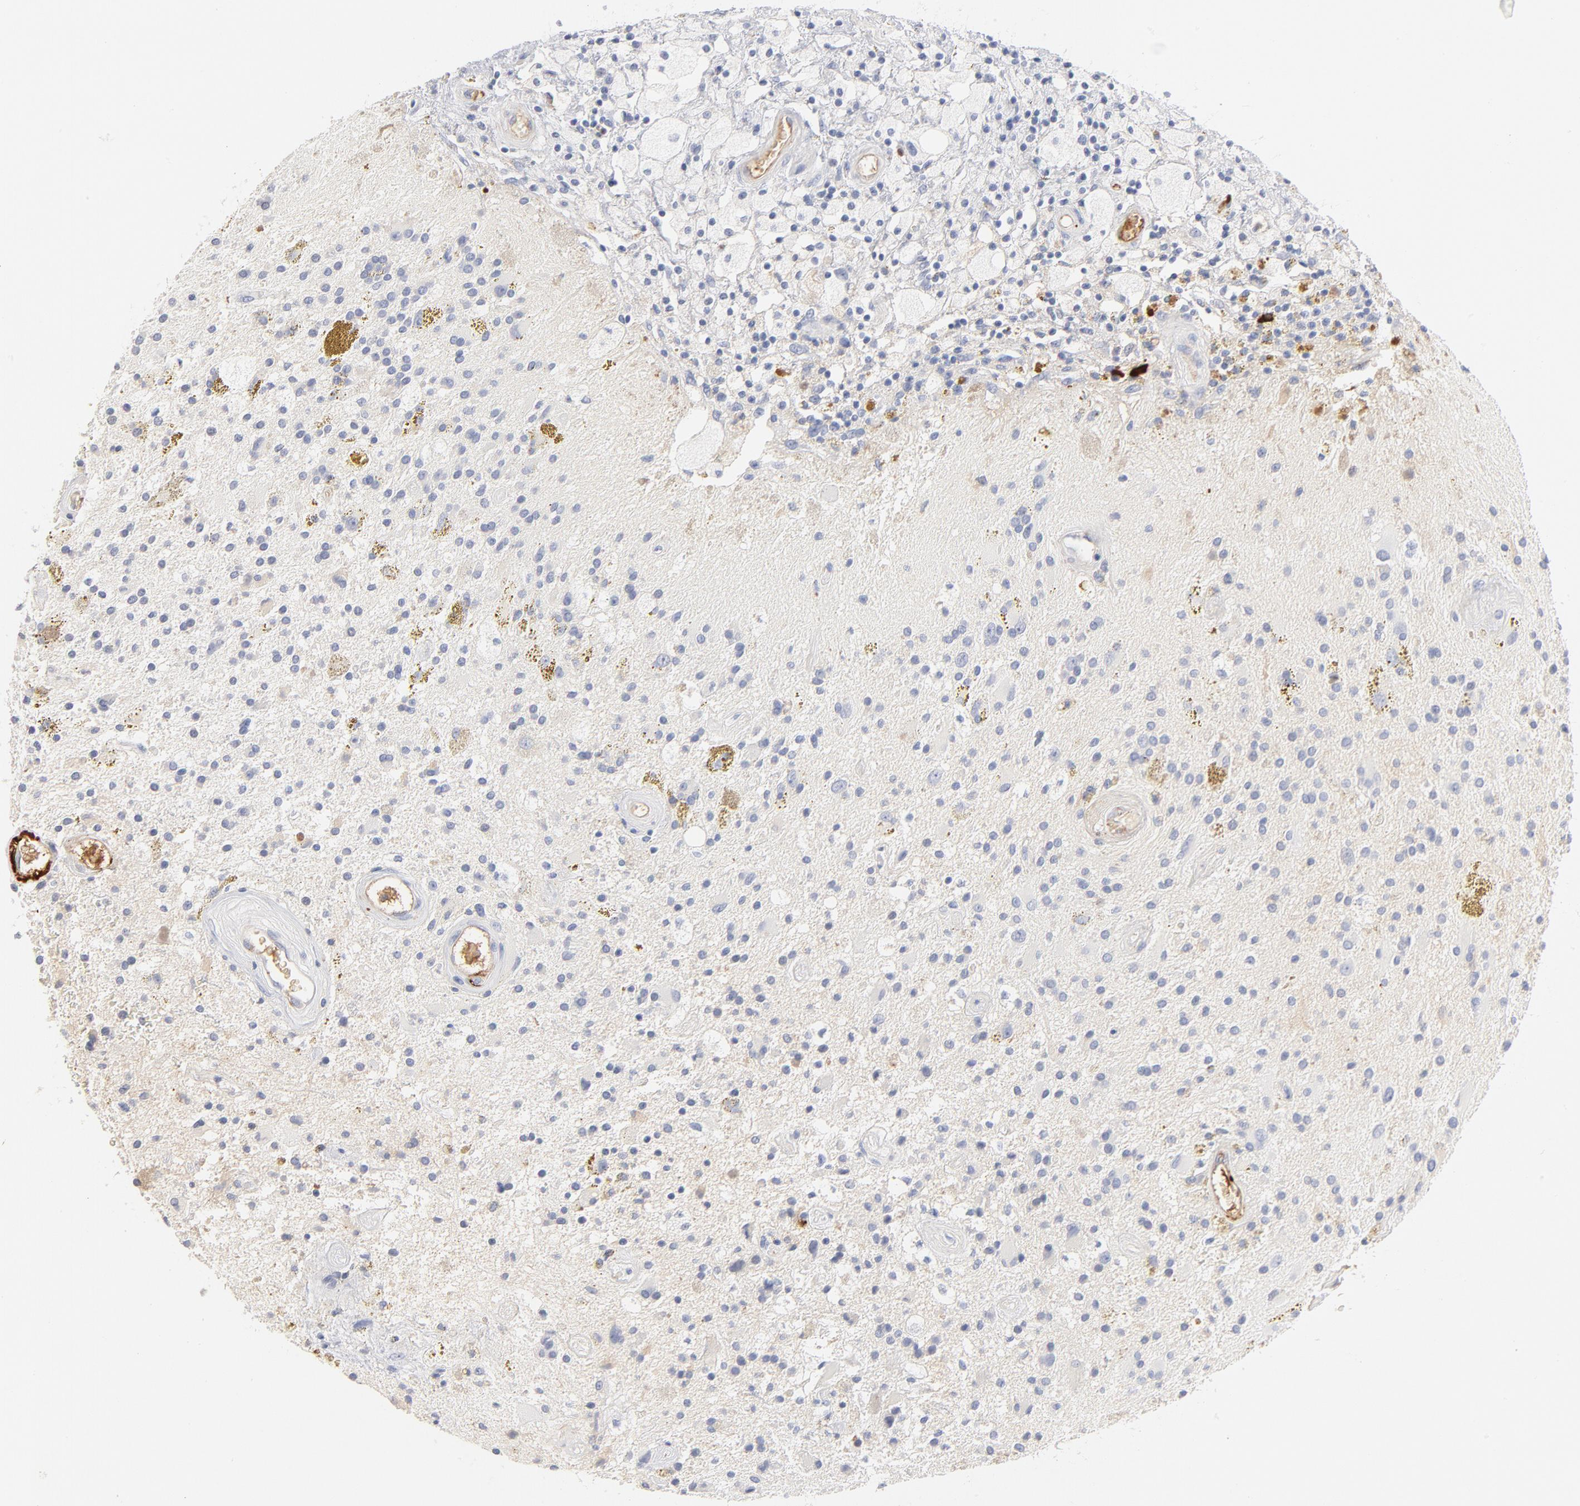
{"staining": {"intensity": "negative", "quantity": "none", "location": "none"}, "tissue": "glioma", "cell_type": "Tumor cells", "image_type": "cancer", "snomed": [{"axis": "morphology", "description": "Glioma, malignant, Low grade"}, {"axis": "topography", "description": "Brain"}], "caption": "Tumor cells show no significant positivity in malignant glioma (low-grade).", "gene": "PLAT", "patient": {"sex": "male", "age": 58}}